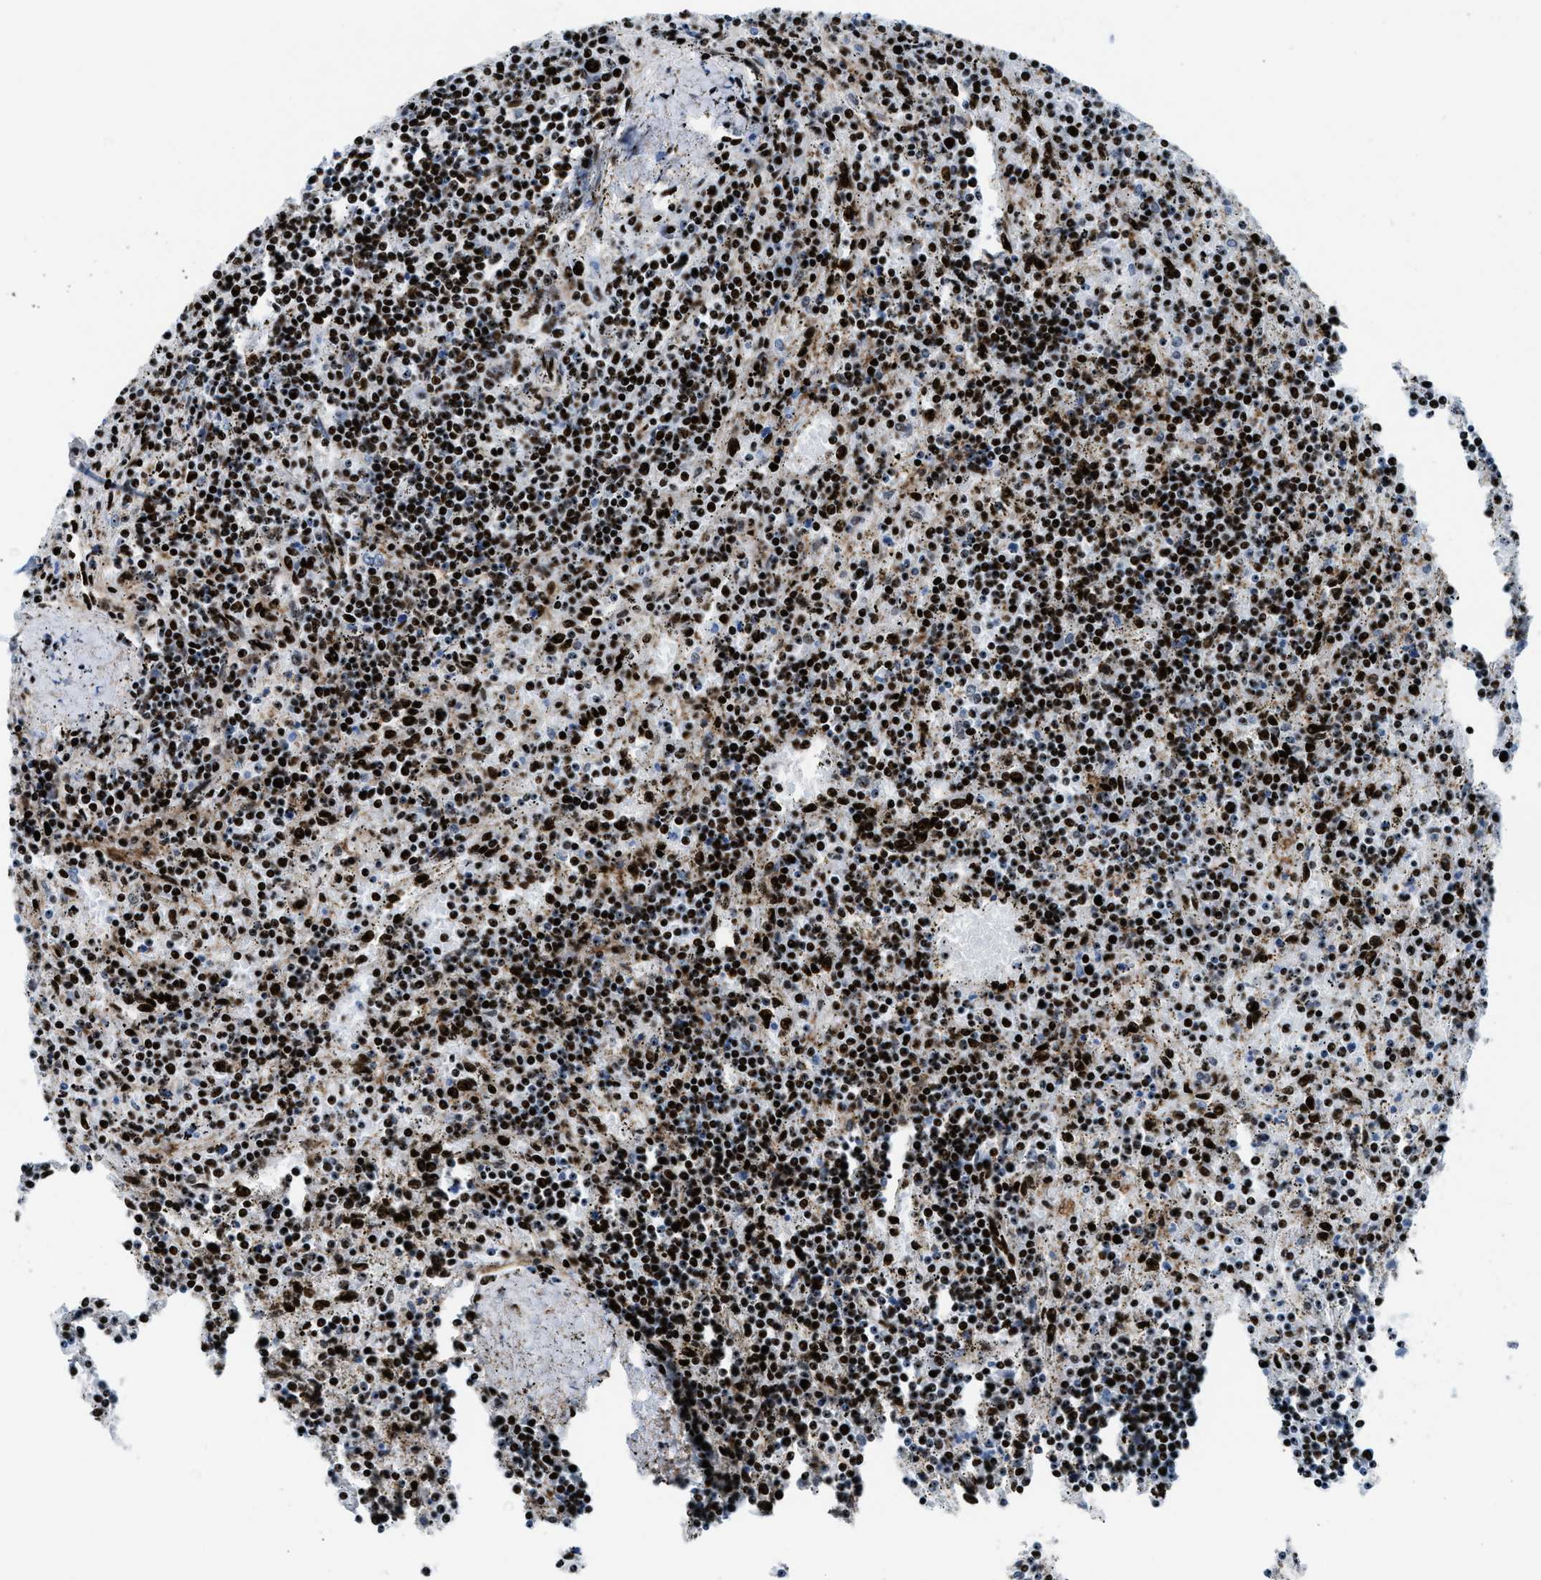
{"staining": {"intensity": "strong", "quantity": ">75%", "location": "nuclear"}, "tissue": "lymphoma", "cell_type": "Tumor cells", "image_type": "cancer", "snomed": [{"axis": "morphology", "description": "Malignant lymphoma, non-Hodgkin's type, Low grade"}, {"axis": "topography", "description": "Spleen"}], "caption": "Brown immunohistochemical staining in human low-grade malignant lymphoma, non-Hodgkin's type displays strong nuclear positivity in approximately >75% of tumor cells.", "gene": "NONO", "patient": {"sex": "male", "age": 76}}